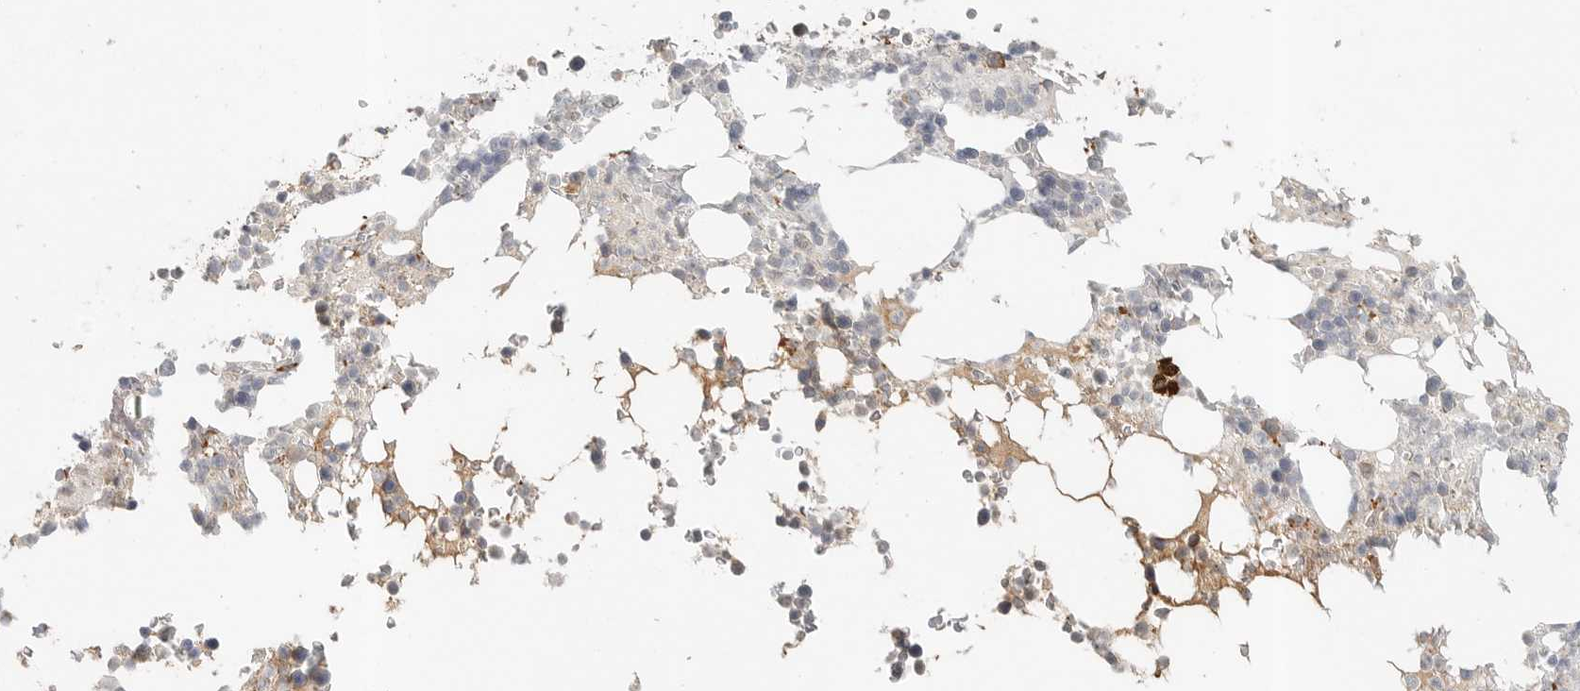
{"staining": {"intensity": "moderate", "quantity": "<25%", "location": "cytoplasmic/membranous"}, "tissue": "bone marrow", "cell_type": "Hematopoietic cells", "image_type": "normal", "snomed": [{"axis": "morphology", "description": "Normal tissue, NOS"}, {"axis": "topography", "description": "Bone marrow"}], "caption": "Benign bone marrow exhibits moderate cytoplasmic/membranous expression in approximately <25% of hematopoietic cells Using DAB (brown) and hematoxylin (blue) stains, captured at high magnification using brightfield microscopy..", "gene": "SLC25A36", "patient": {"sex": "male", "age": 58}}